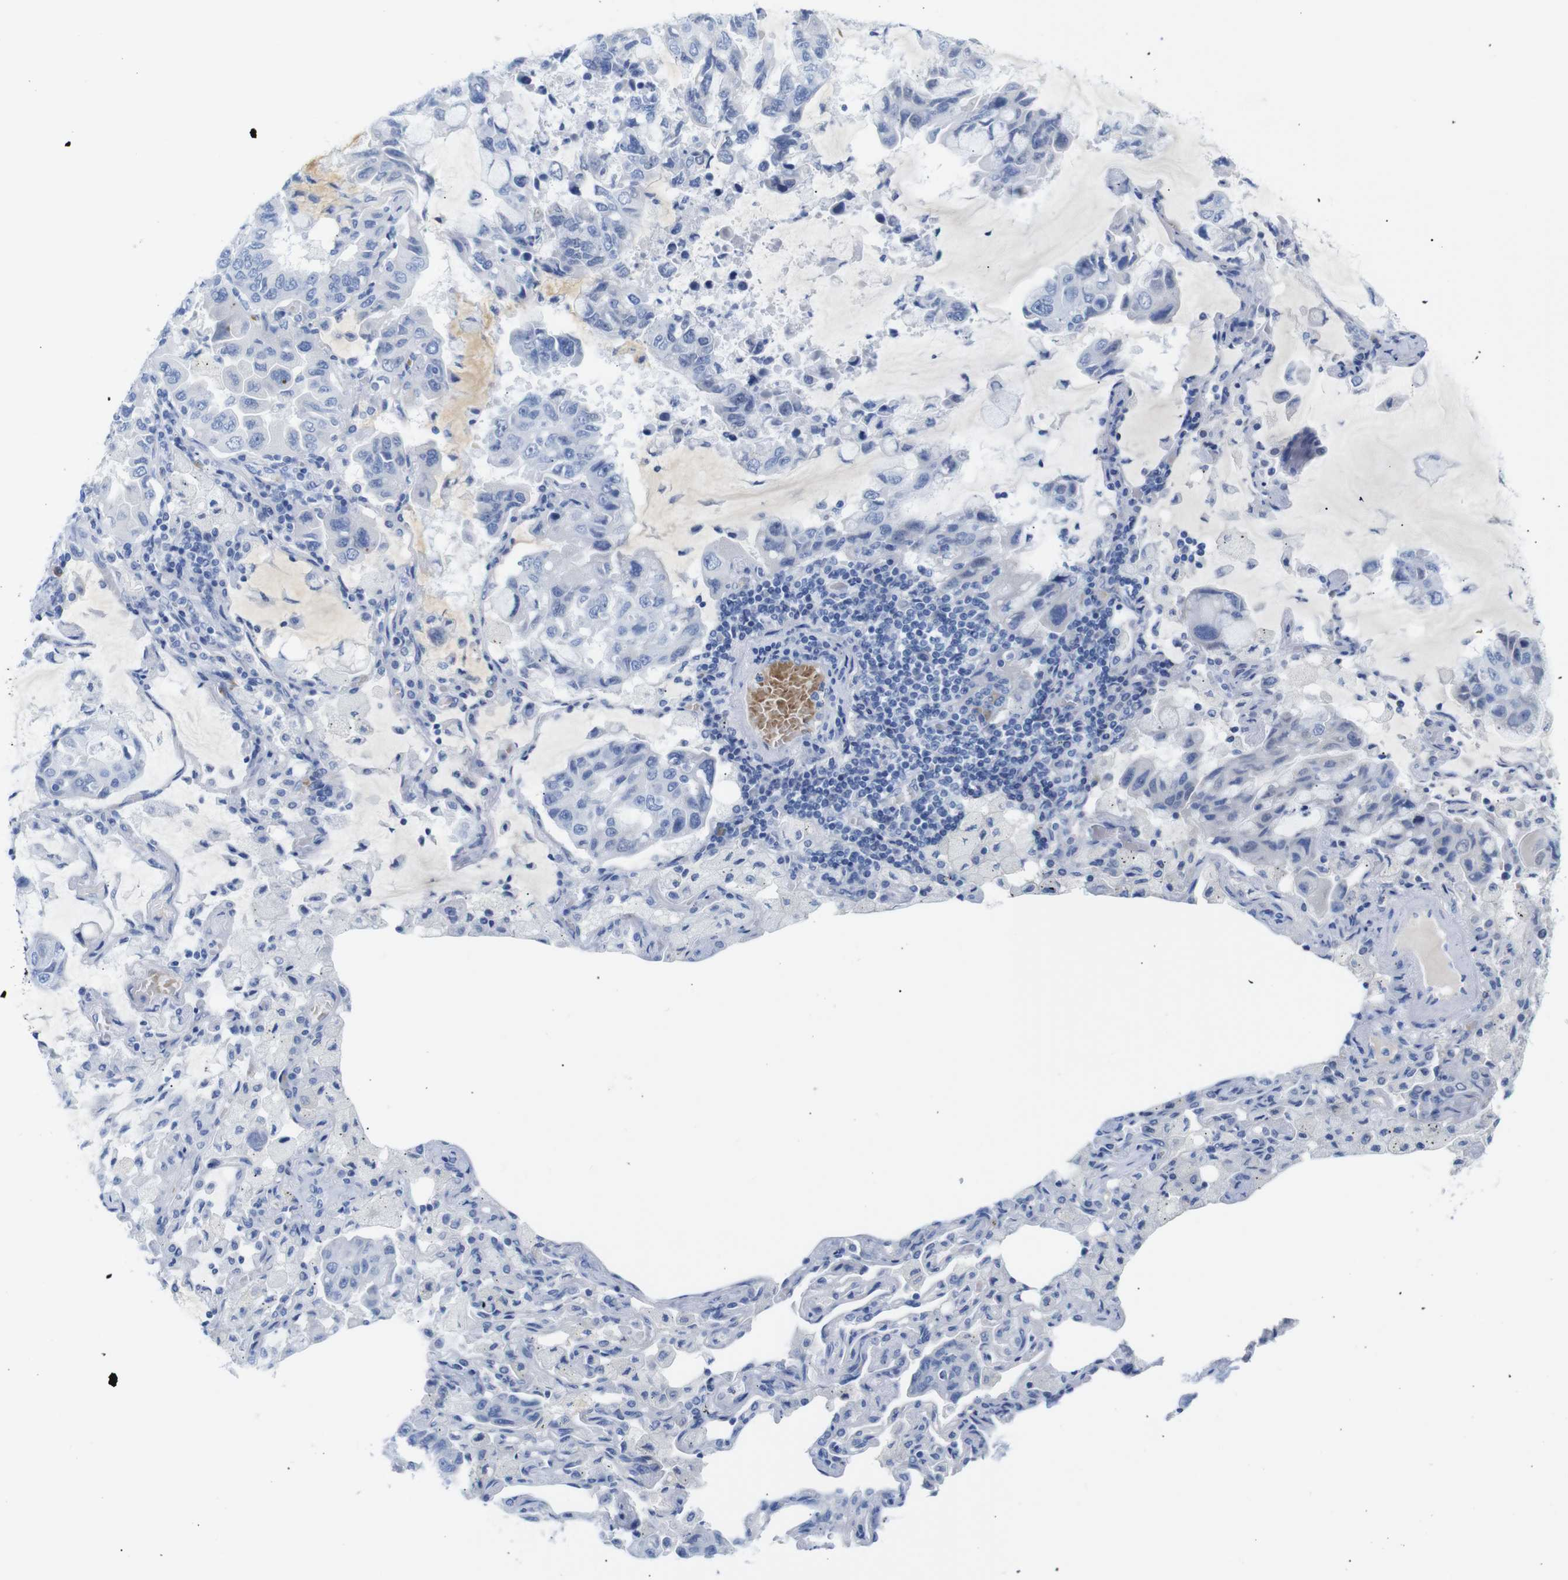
{"staining": {"intensity": "negative", "quantity": "none", "location": "none"}, "tissue": "lung cancer", "cell_type": "Tumor cells", "image_type": "cancer", "snomed": [{"axis": "morphology", "description": "Adenocarcinoma, NOS"}, {"axis": "topography", "description": "Lung"}], "caption": "Tumor cells show no significant expression in lung adenocarcinoma.", "gene": "ERVMER34-1", "patient": {"sex": "male", "age": 64}}